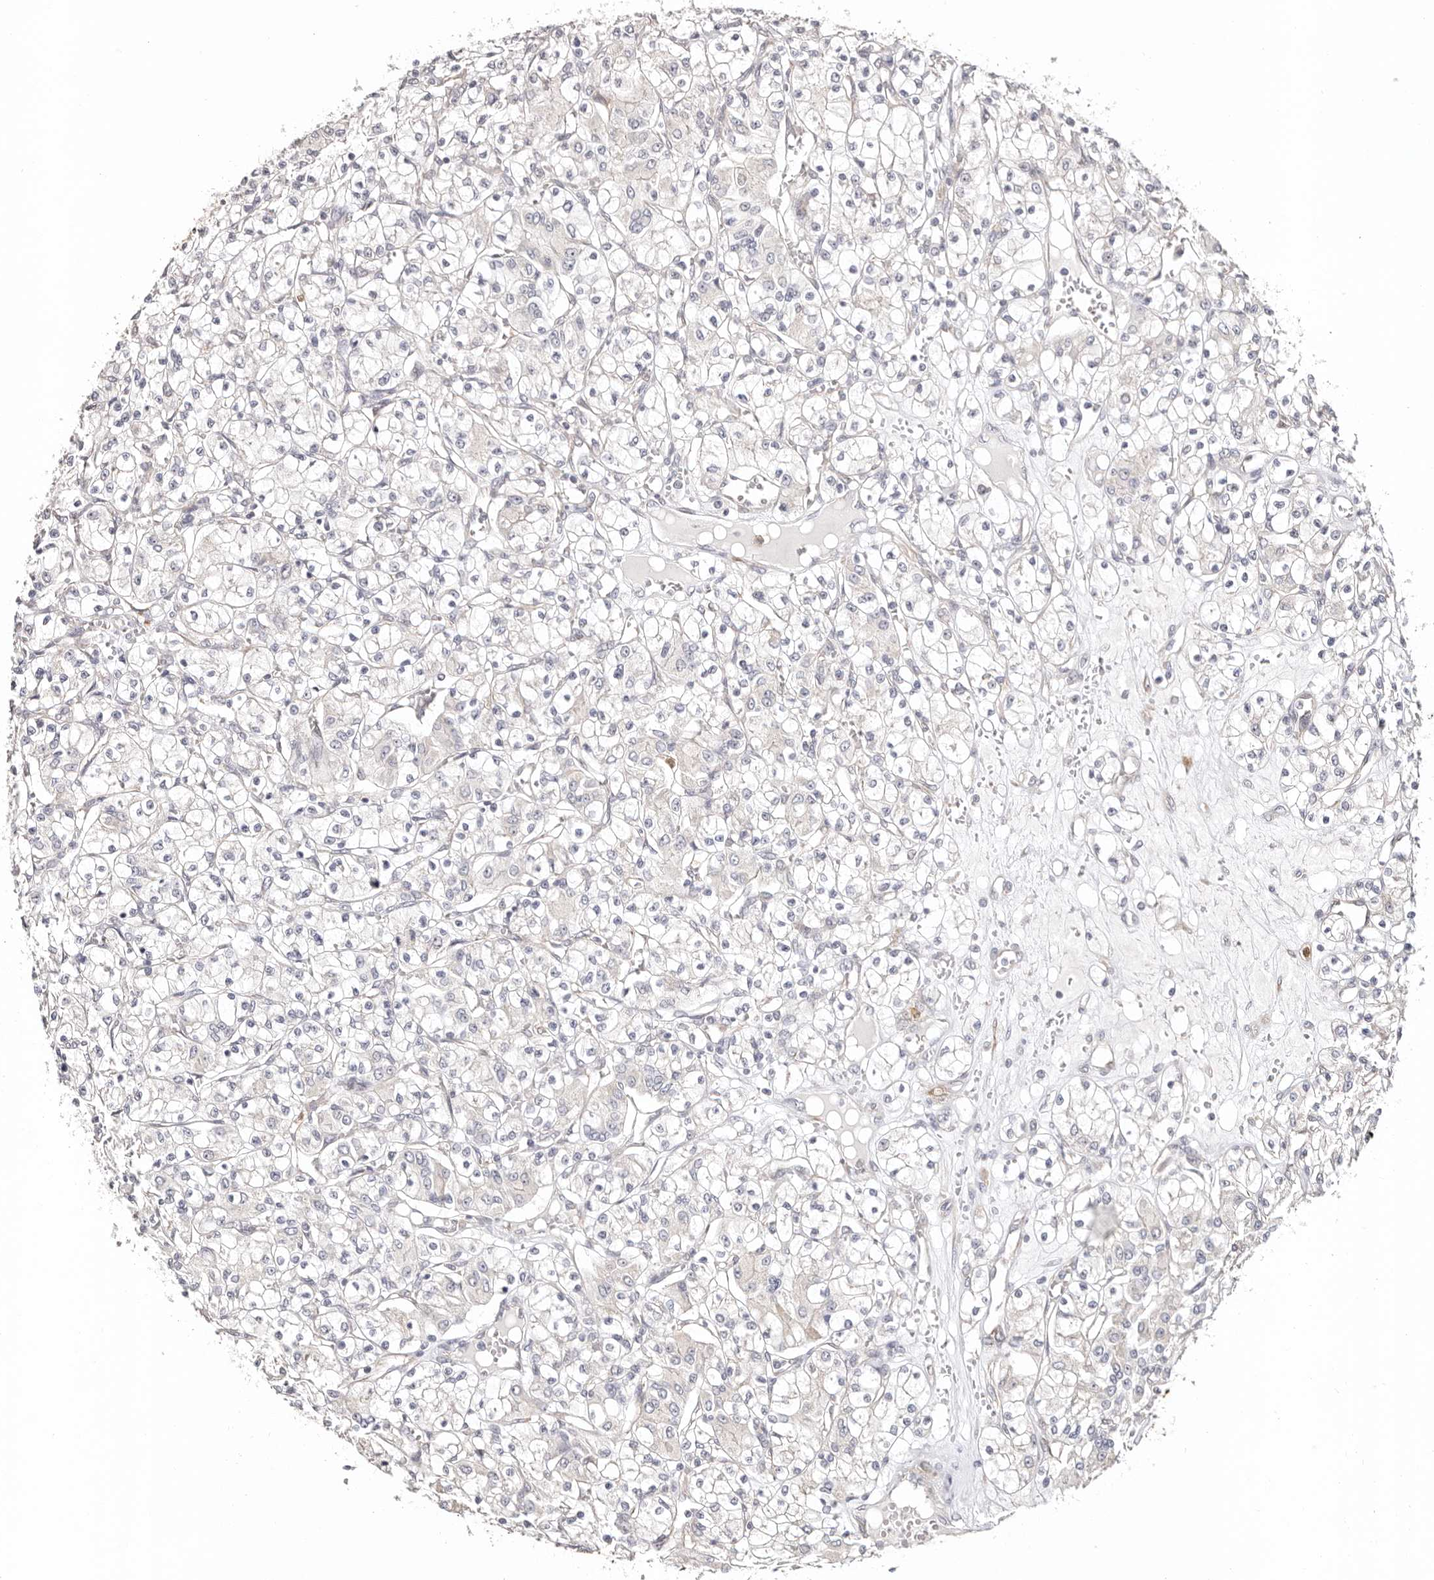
{"staining": {"intensity": "negative", "quantity": "none", "location": "none"}, "tissue": "renal cancer", "cell_type": "Tumor cells", "image_type": "cancer", "snomed": [{"axis": "morphology", "description": "Adenocarcinoma, NOS"}, {"axis": "topography", "description": "Kidney"}], "caption": "A histopathology image of human renal cancer (adenocarcinoma) is negative for staining in tumor cells.", "gene": "BCL2L15", "patient": {"sex": "female", "age": 59}}